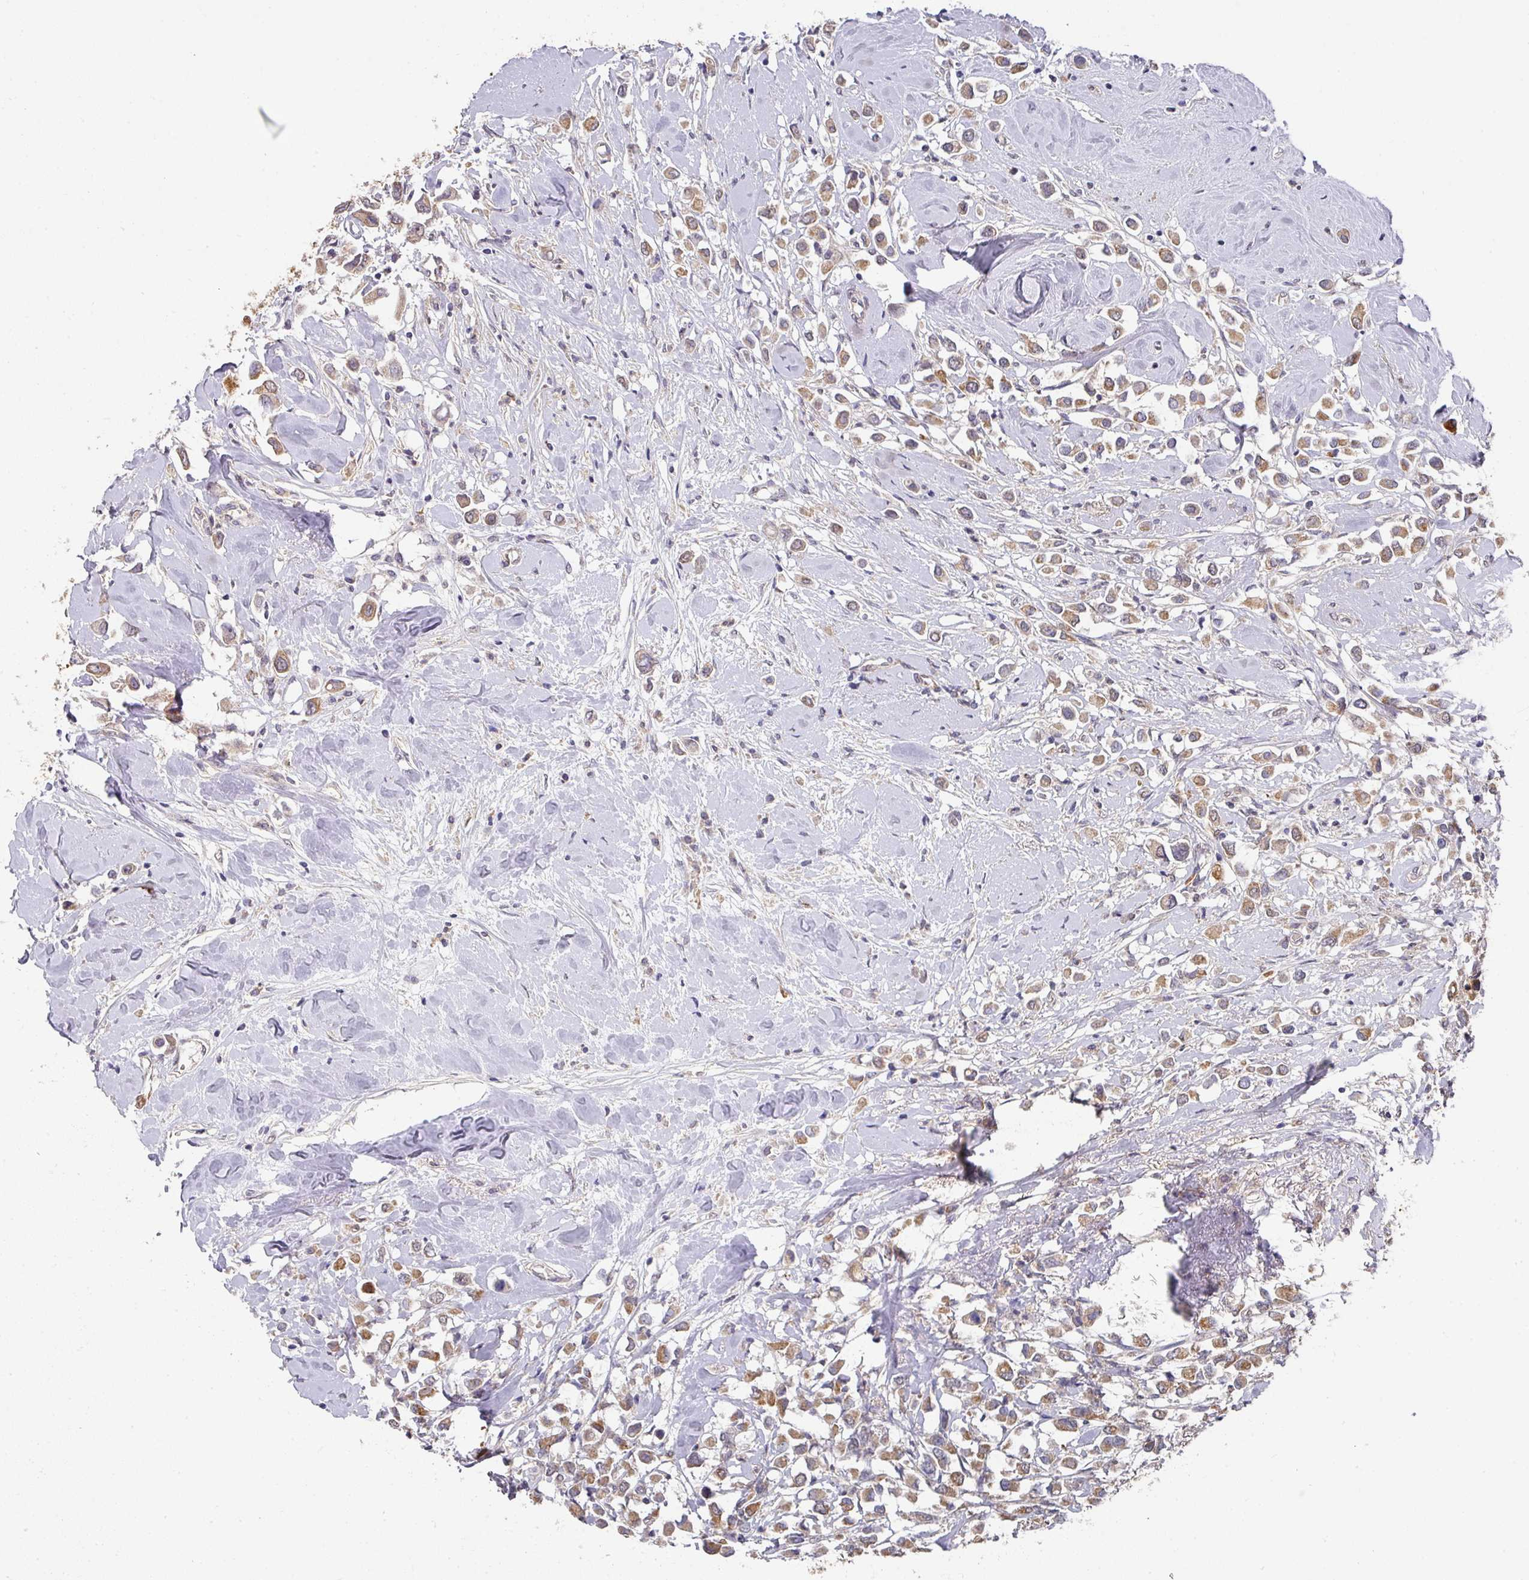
{"staining": {"intensity": "moderate", "quantity": ">75%", "location": "cytoplasmic/membranous"}, "tissue": "breast cancer", "cell_type": "Tumor cells", "image_type": "cancer", "snomed": [{"axis": "morphology", "description": "Duct carcinoma"}, {"axis": "topography", "description": "Breast"}], "caption": "Moderate cytoplasmic/membranous expression for a protein is identified in approximately >75% of tumor cells of breast intraductal carcinoma using immunohistochemistry (IHC).", "gene": "EXTL3", "patient": {"sex": "female", "age": 61}}